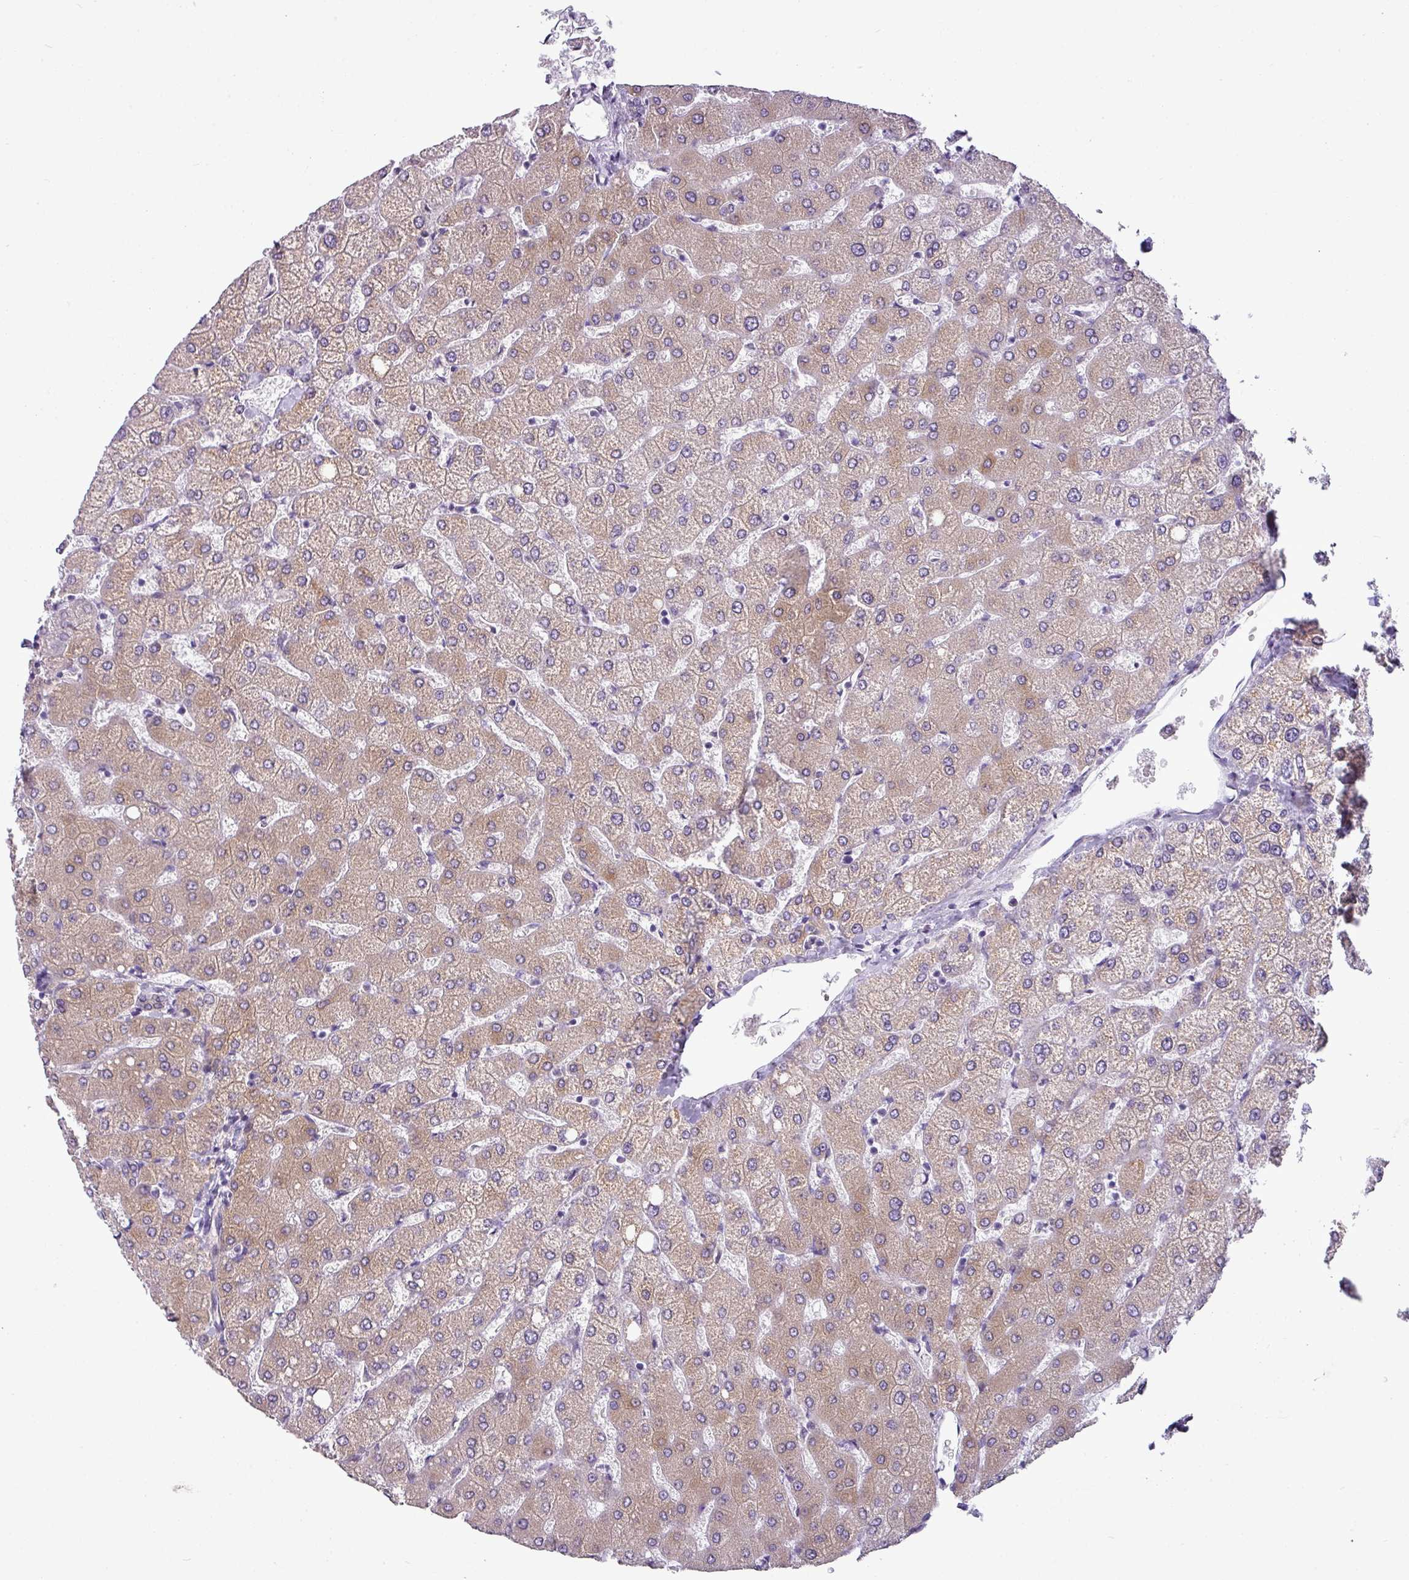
{"staining": {"intensity": "negative", "quantity": "none", "location": "none"}, "tissue": "liver", "cell_type": "Cholangiocytes", "image_type": "normal", "snomed": [{"axis": "morphology", "description": "Normal tissue, NOS"}, {"axis": "topography", "description": "Liver"}], "caption": "High power microscopy micrograph of an immunohistochemistry (IHC) image of benign liver, revealing no significant positivity in cholangiocytes. The staining is performed using DAB (3,3'-diaminobenzidine) brown chromogen with nuclei counter-stained in using hematoxylin.", "gene": "TOR1AIP2", "patient": {"sex": "female", "age": 54}}